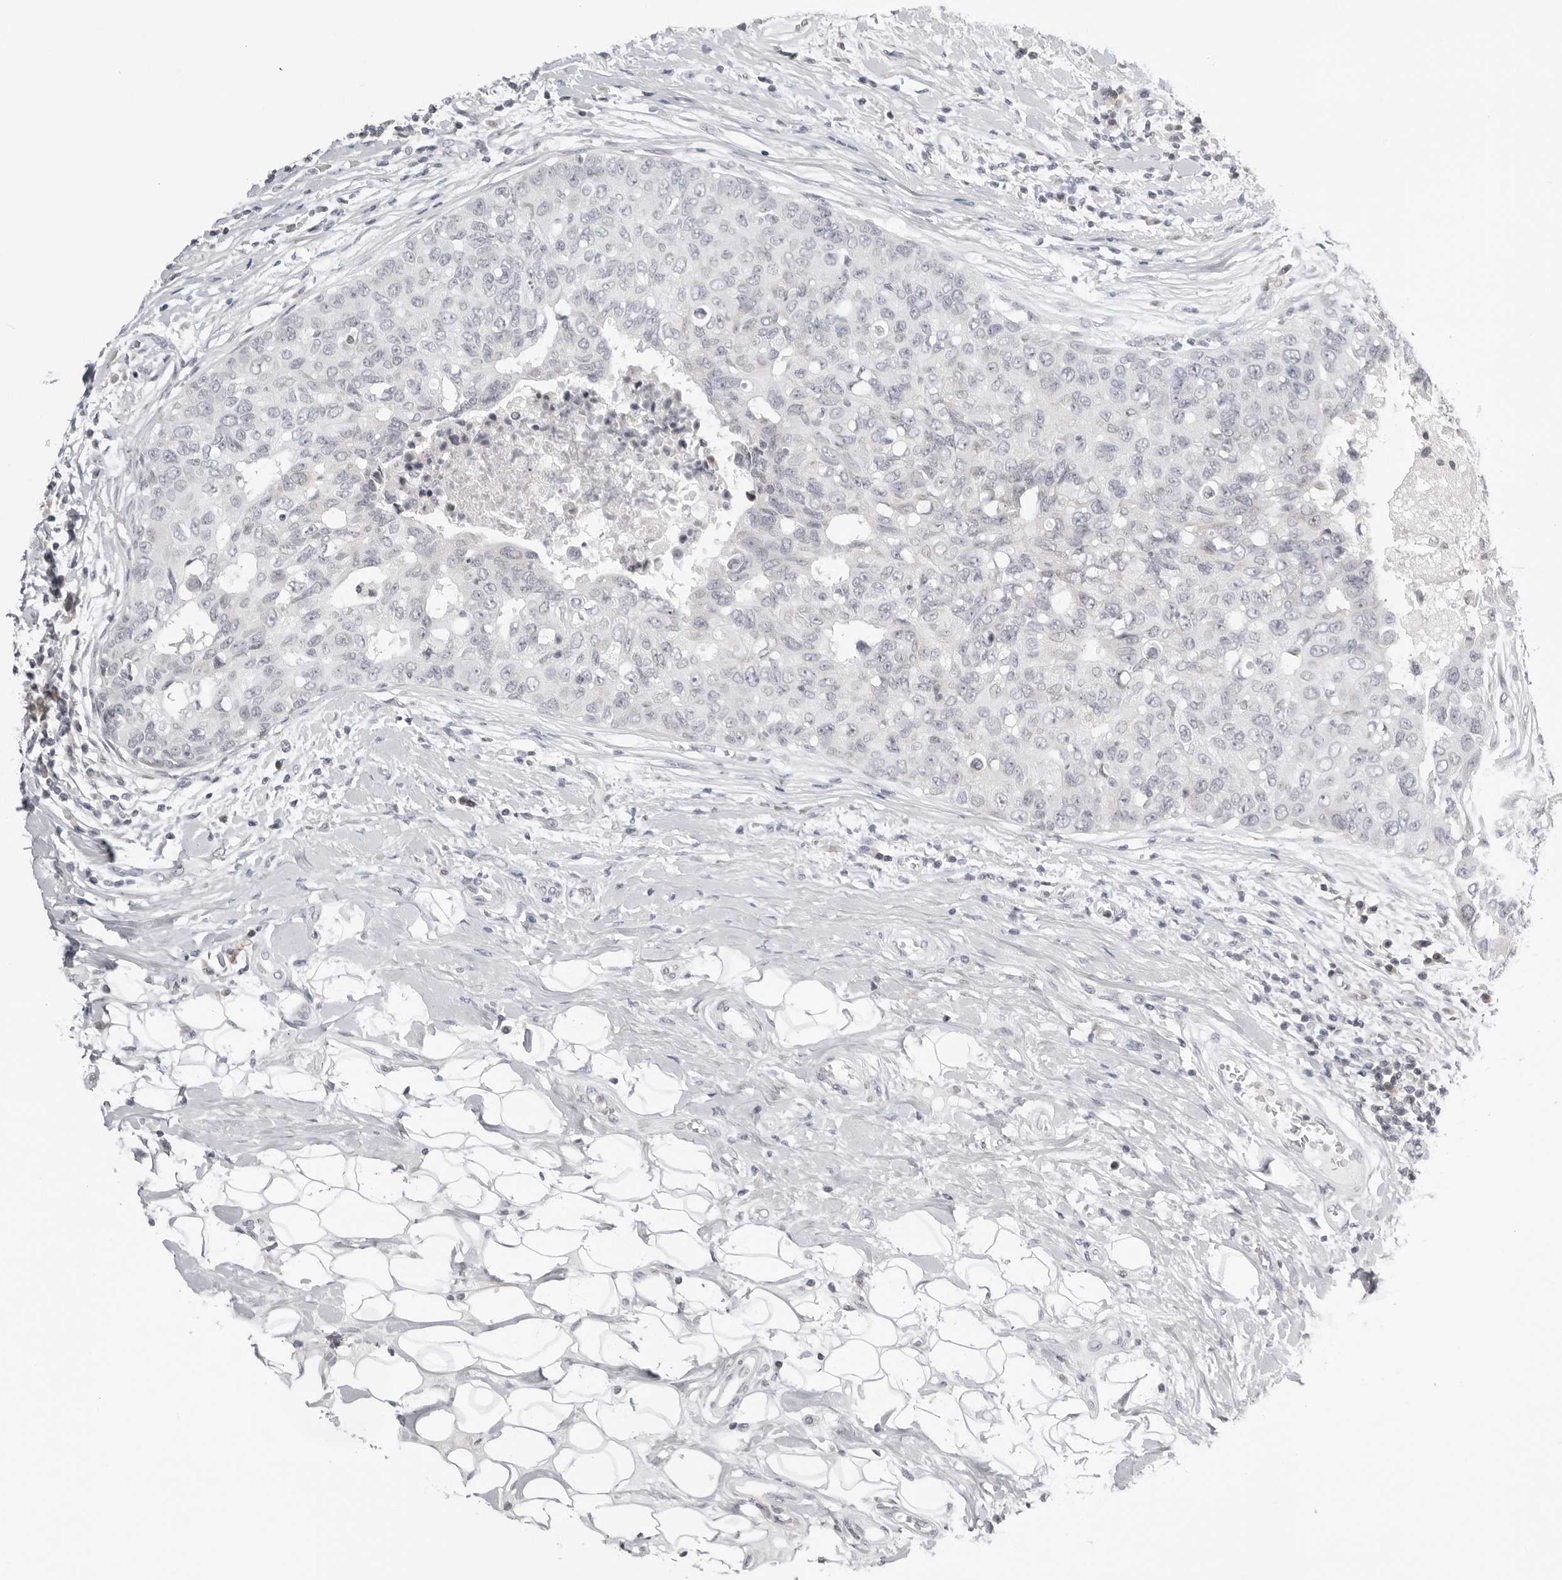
{"staining": {"intensity": "negative", "quantity": "none", "location": "none"}, "tissue": "breast cancer", "cell_type": "Tumor cells", "image_type": "cancer", "snomed": [{"axis": "morphology", "description": "Duct carcinoma"}, {"axis": "topography", "description": "Breast"}], "caption": "Human breast cancer stained for a protein using immunohistochemistry reveals no staining in tumor cells.", "gene": "ACP6", "patient": {"sex": "female", "age": 27}}